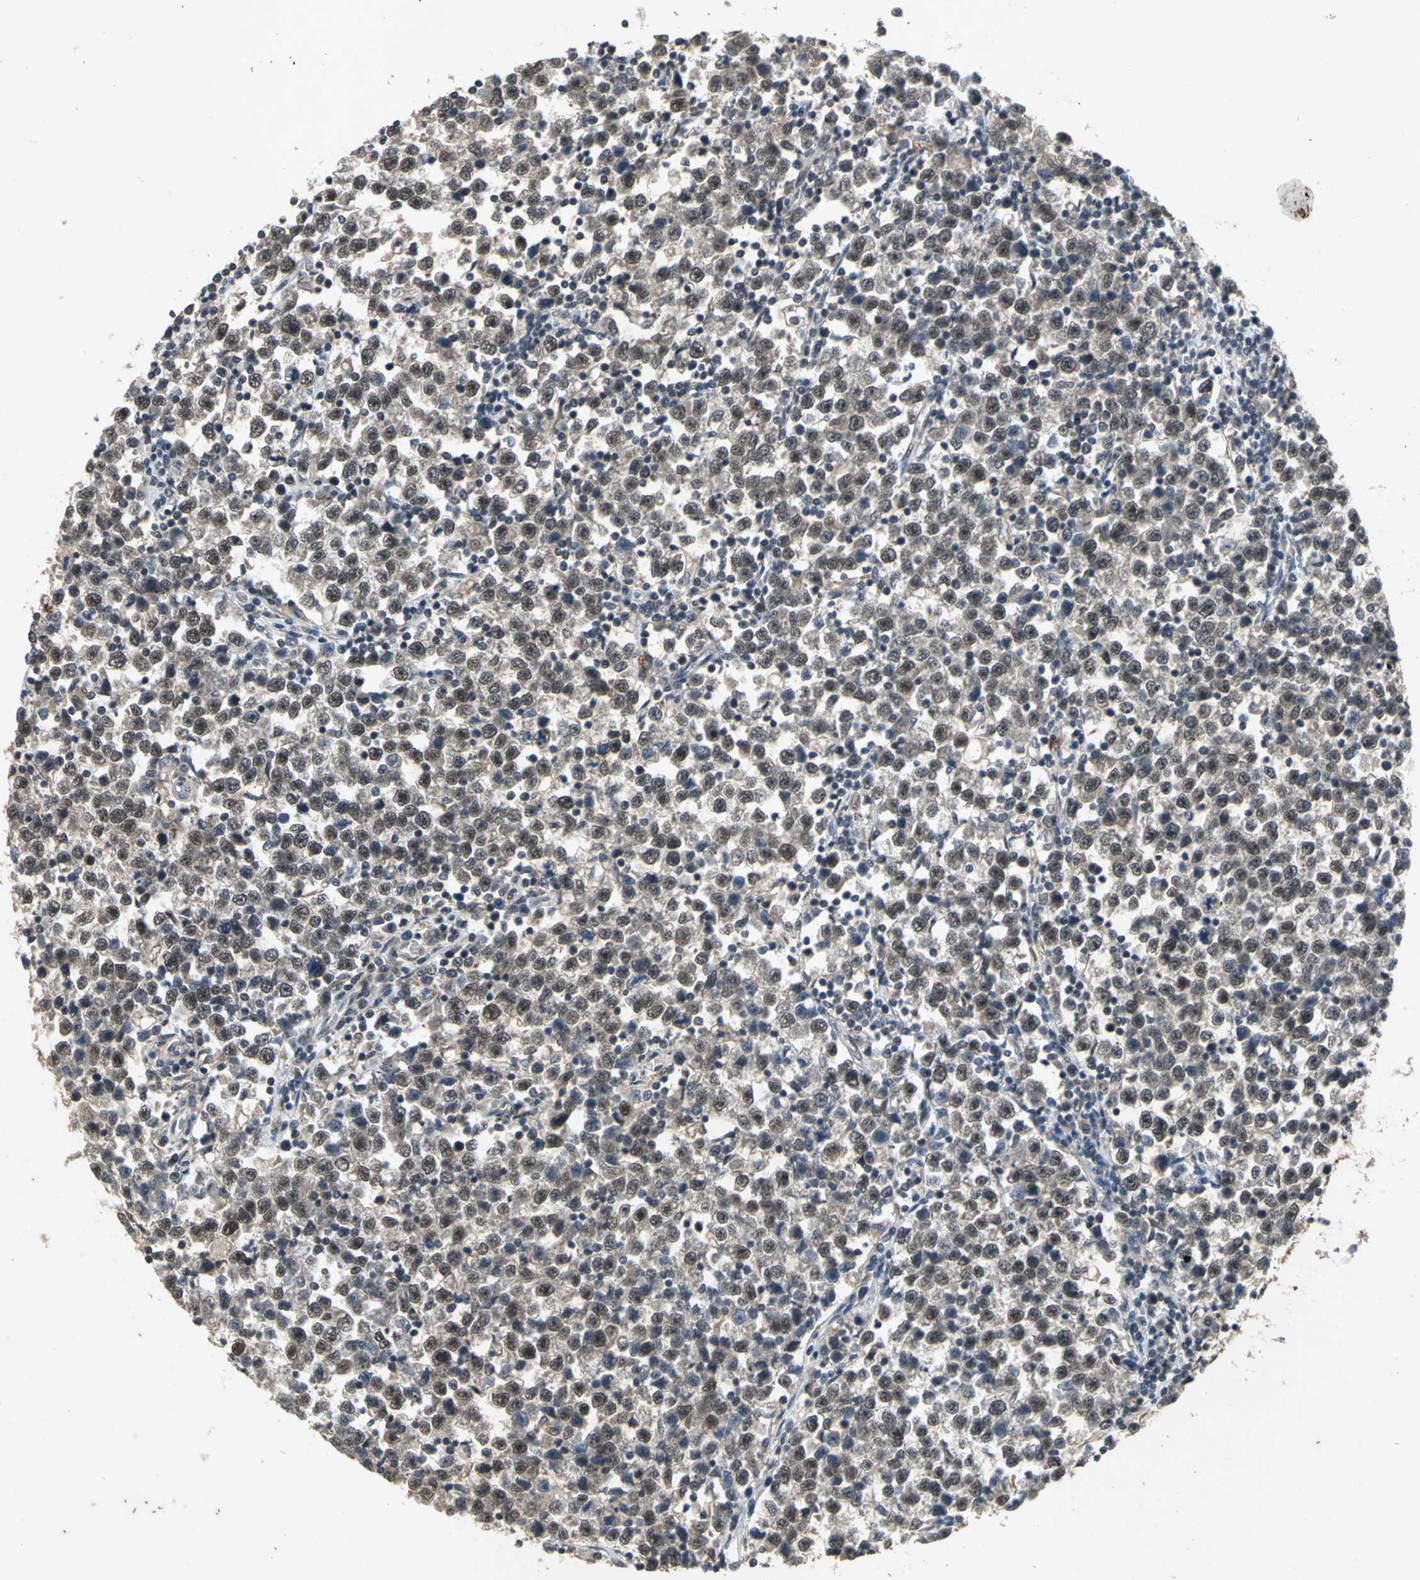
{"staining": {"intensity": "weak", "quantity": "25%-75%", "location": "nuclear"}, "tissue": "testis cancer", "cell_type": "Tumor cells", "image_type": "cancer", "snomed": [{"axis": "morphology", "description": "Seminoma, NOS"}, {"axis": "topography", "description": "Testis"}], "caption": "Human testis seminoma stained with a brown dye demonstrates weak nuclear positive positivity in about 25%-75% of tumor cells.", "gene": "NOTCH3", "patient": {"sex": "male", "age": 43}}